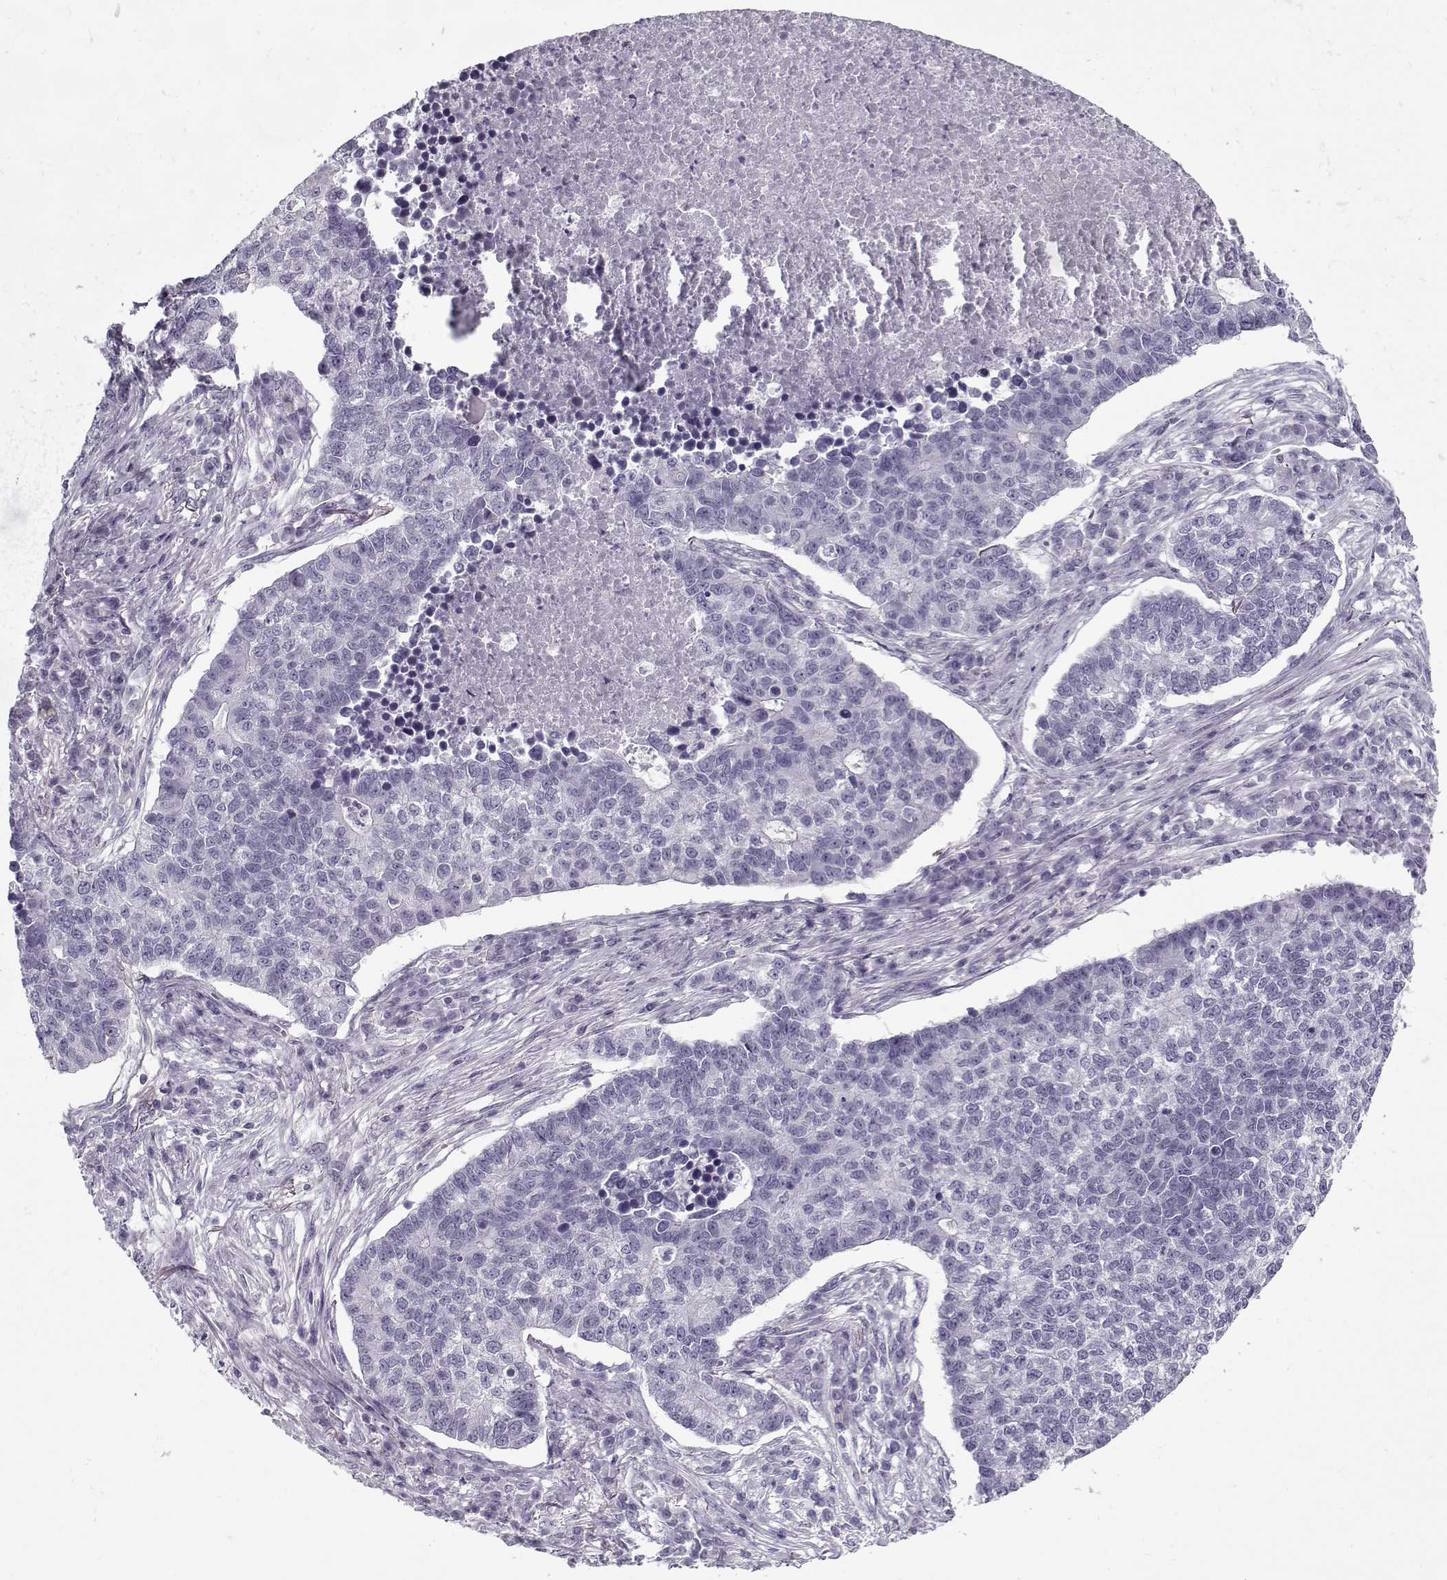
{"staining": {"intensity": "negative", "quantity": "none", "location": "none"}, "tissue": "lung cancer", "cell_type": "Tumor cells", "image_type": "cancer", "snomed": [{"axis": "morphology", "description": "Adenocarcinoma, NOS"}, {"axis": "topography", "description": "Lung"}], "caption": "The histopathology image reveals no staining of tumor cells in lung adenocarcinoma.", "gene": "CCDC136", "patient": {"sex": "male", "age": 57}}